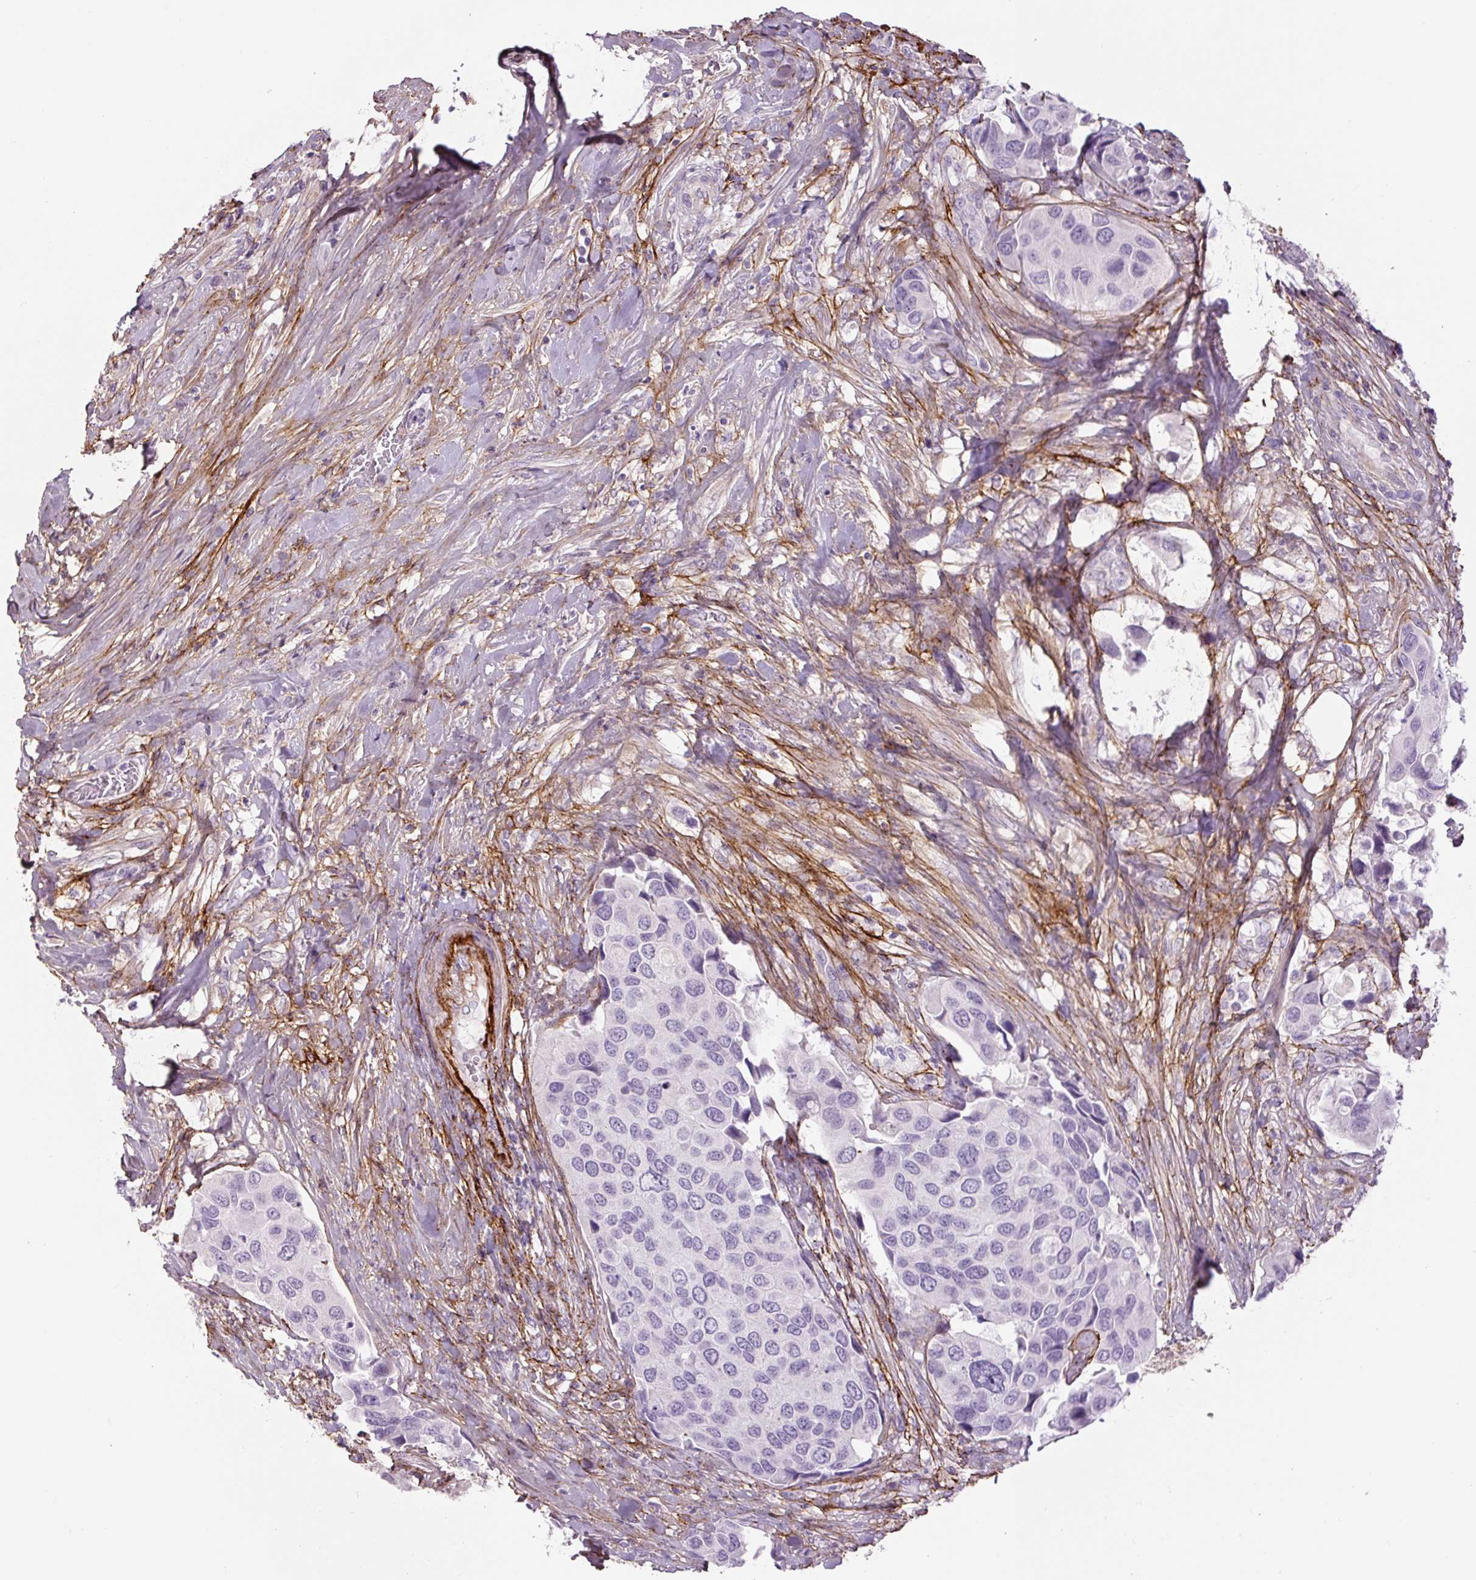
{"staining": {"intensity": "negative", "quantity": "none", "location": "none"}, "tissue": "urothelial cancer", "cell_type": "Tumor cells", "image_type": "cancer", "snomed": [{"axis": "morphology", "description": "Urothelial carcinoma, High grade"}, {"axis": "topography", "description": "Urinary bladder"}], "caption": "Immunohistochemistry (IHC) image of human urothelial cancer stained for a protein (brown), which exhibits no positivity in tumor cells.", "gene": "FBN1", "patient": {"sex": "male", "age": 74}}